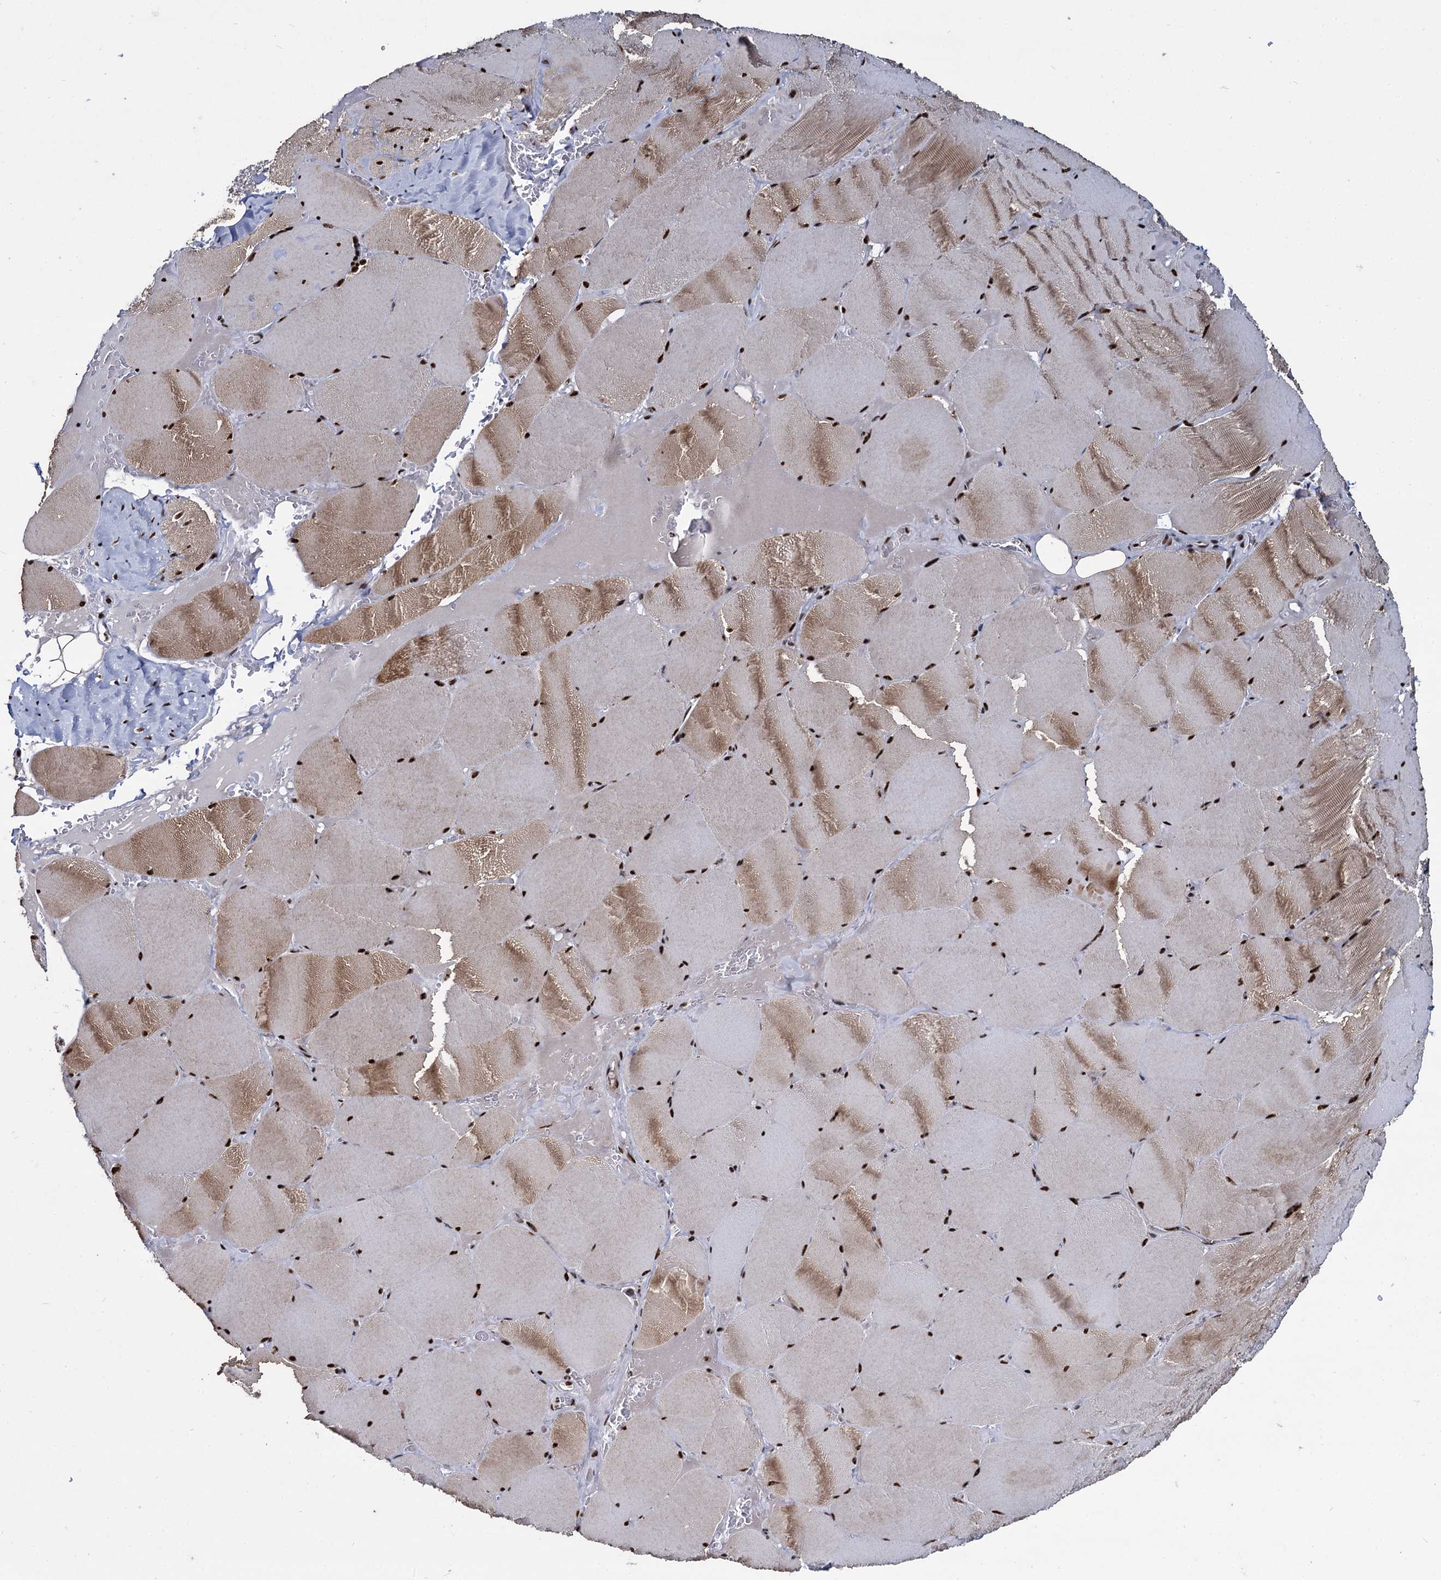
{"staining": {"intensity": "strong", "quantity": ">75%", "location": "cytoplasmic/membranous,nuclear"}, "tissue": "skeletal muscle", "cell_type": "Myocytes", "image_type": "normal", "snomed": [{"axis": "morphology", "description": "Normal tissue, NOS"}, {"axis": "topography", "description": "Skeletal muscle"}, {"axis": "topography", "description": "Head-Neck"}], "caption": "Myocytes demonstrate high levels of strong cytoplasmic/membranous,nuclear staining in approximately >75% of cells in benign human skeletal muscle.", "gene": "RPUSD4", "patient": {"sex": "male", "age": 66}}